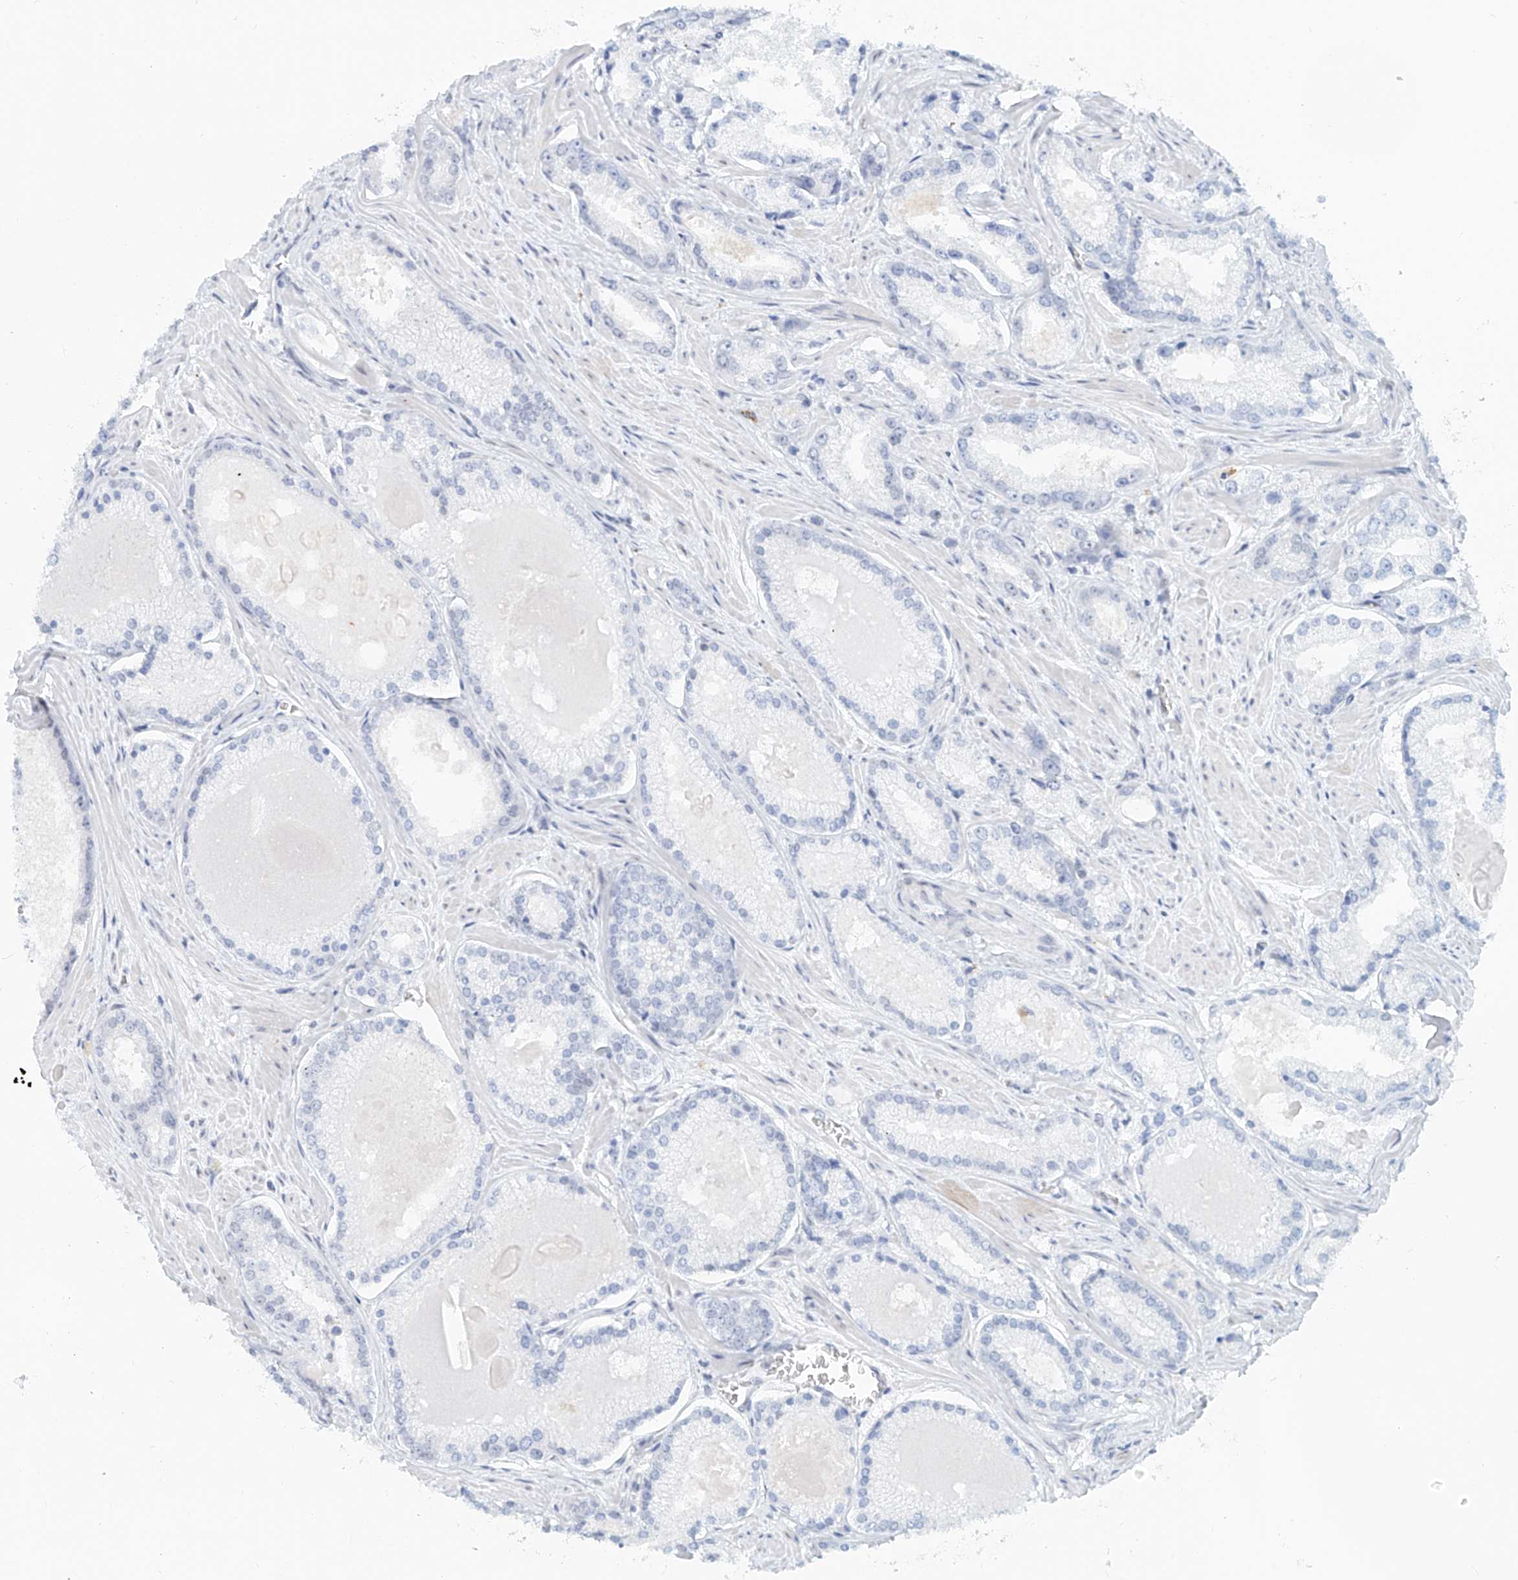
{"staining": {"intensity": "negative", "quantity": "none", "location": "none"}, "tissue": "prostate cancer", "cell_type": "Tumor cells", "image_type": "cancer", "snomed": [{"axis": "morphology", "description": "Adenocarcinoma, Low grade"}, {"axis": "topography", "description": "Prostate"}], "caption": "Immunohistochemistry (IHC) histopathology image of human low-grade adenocarcinoma (prostate) stained for a protein (brown), which displays no positivity in tumor cells. (Brightfield microscopy of DAB (3,3'-diaminobenzidine) immunohistochemistry at high magnification).", "gene": "SASH1", "patient": {"sex": "male", "age": 54}}